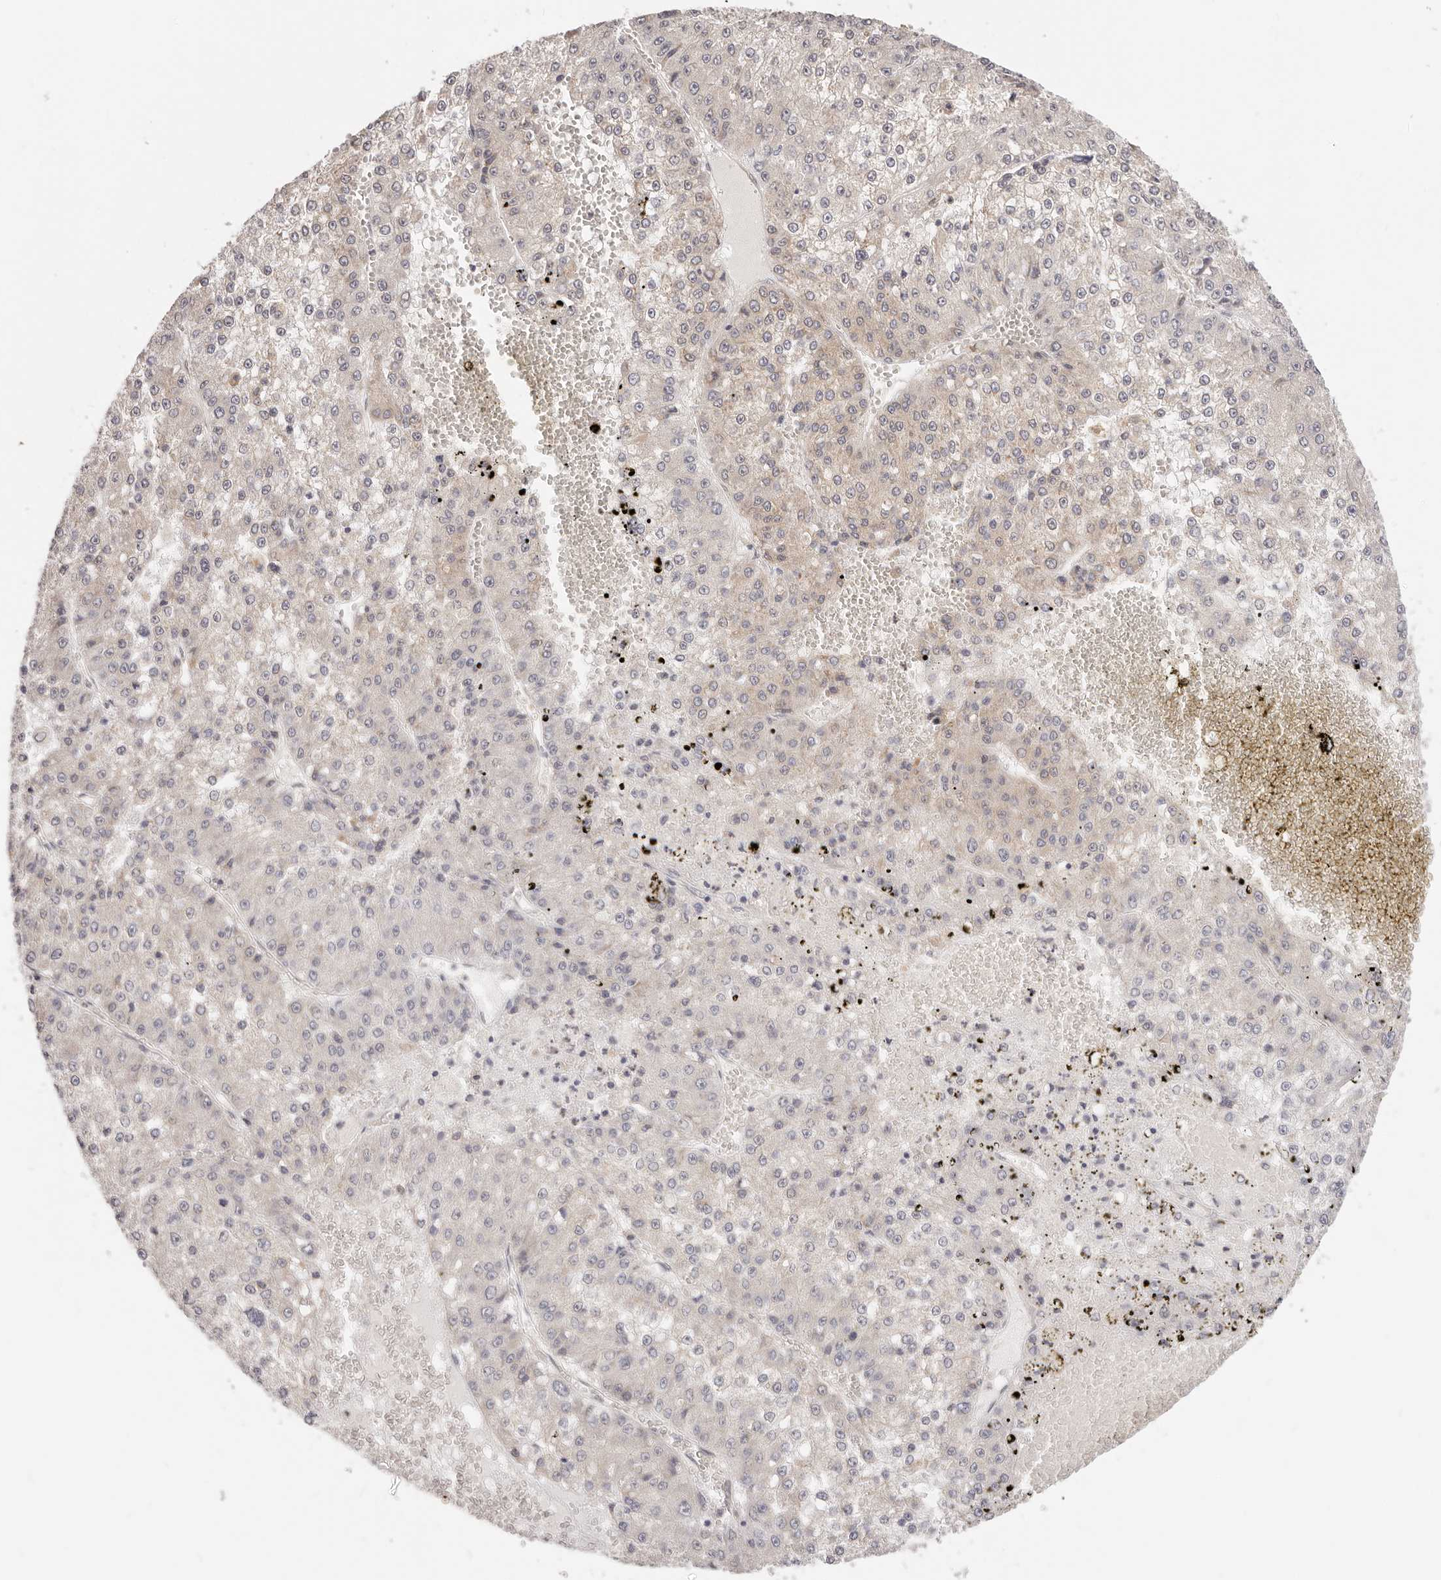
{"staining": {"intensity": "weak", "quantity": "<25%", "location": "cytoplasmic/membranous"}, "tissue": "liver cancer", "cell_type": "Tumor cells", "image_type": "cancer", "snomed": [{"axis": "morphology", "description": "Carcinoma, Hepatocellular, NOS"}, {"axis": "topography", "description": "Liver"}], "caption": "Immunohistochemistry (IHC) photomicrograph of neoplastic tissue: hepatocellular carcinoma (liver) stained with DAB (3,3'-diaminobenzidine) exhibits no significant protein staining in tumor cells.", "gene": "GGPS1", "patient": {"sex": "female", "age": 73}}